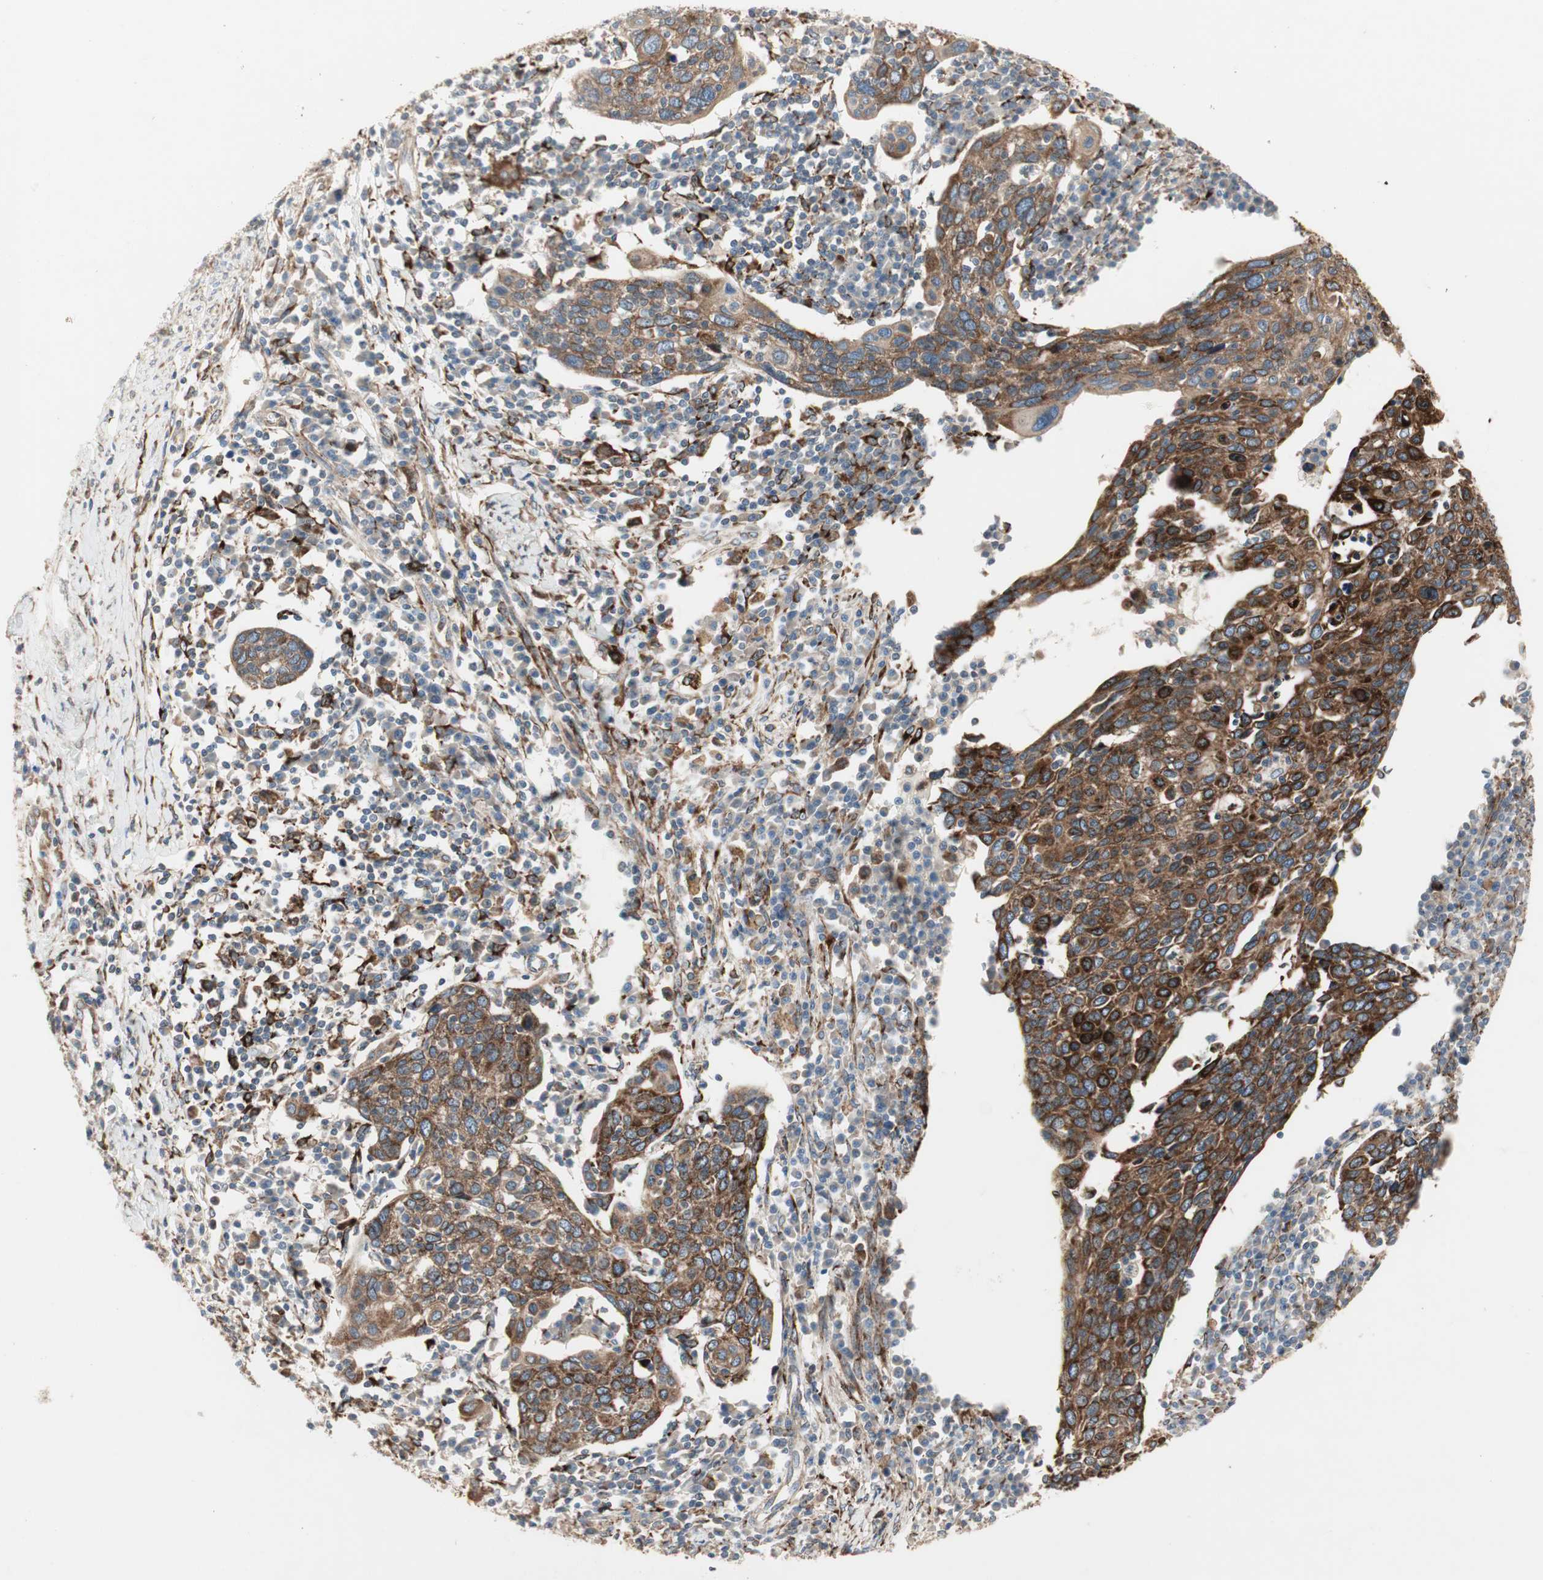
{"staining": {"intensity": "strong", "quantity": ">75%", "location": "cytoplasmic/membranous"}, "tissue": "cervical cancer", "cell_type": "Tumor cells", "image_type": "cancer", "snomed": [{"axis": "morphology", "description": "Squamous cell carcinoma, NOS"}, {"axis": "topography", "description": "Cervix"}], "caption": "Human cervical cancer (squamous cell carcinoma) stained for a protein (brown) demonstrates strong cytoplasmic/membranous positive positivity in about >75% of tumor cells.", "gene": "H6PD", "patient": {"sex": "female", "age": 40}}